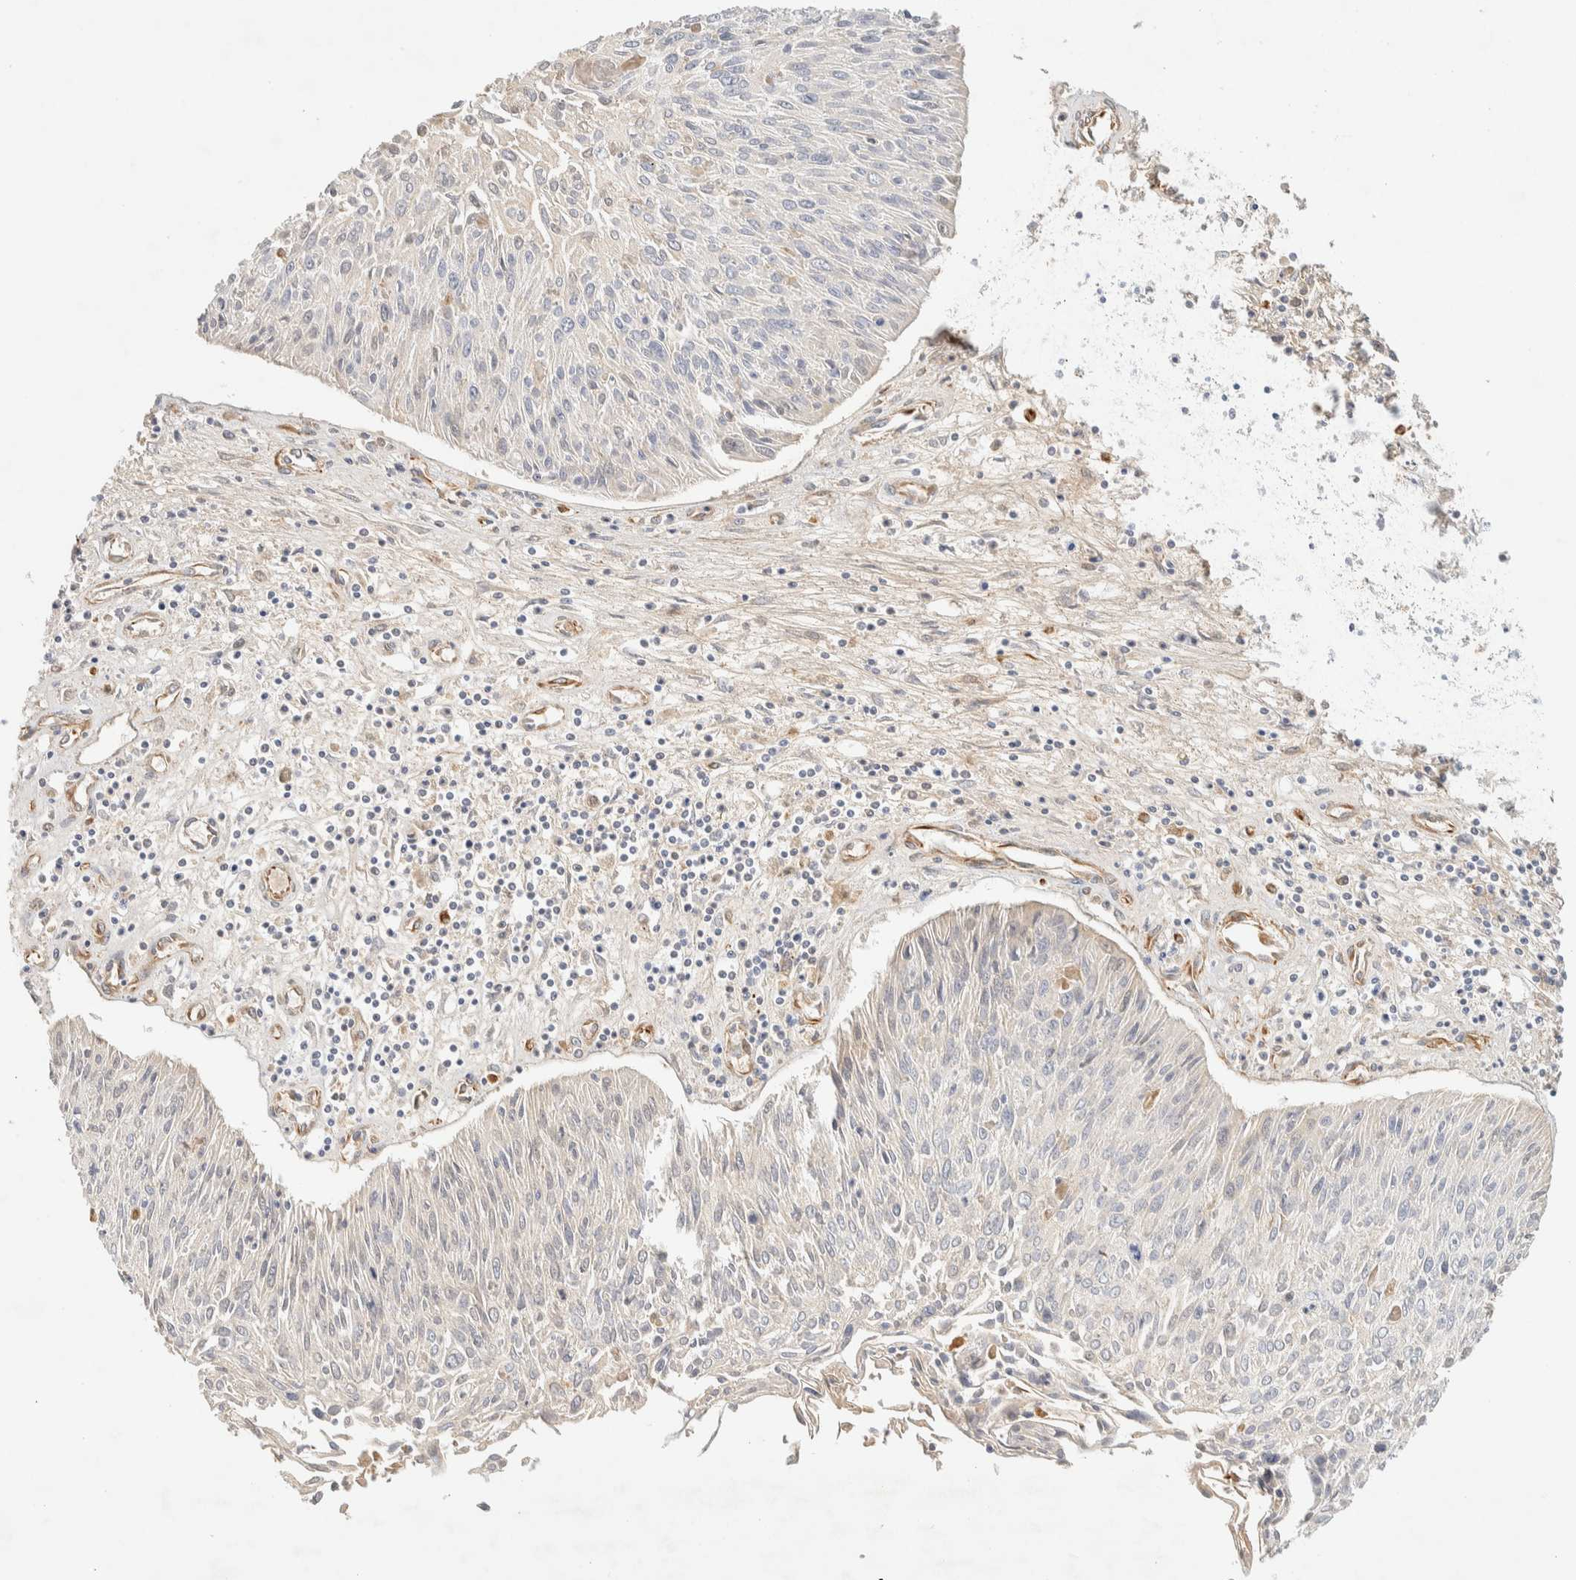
{"staining": {"intensity": "negative", "quantity": "none", "location": "none"}, "tissue": "cervical cancer", "cell_type": "Tumor cells", "image_type": "cancer", "snomed": [{"axis": "morphology", "description": "Squamous cell carcinoma, NOS"}, {"axis": "topography", "description": "Cervix"}], "caption": "IHC of human cervical cancer reveals no expression in tumor cells.", "gene": "FAT1", "patient": {"sex": "female", "age": 51}}